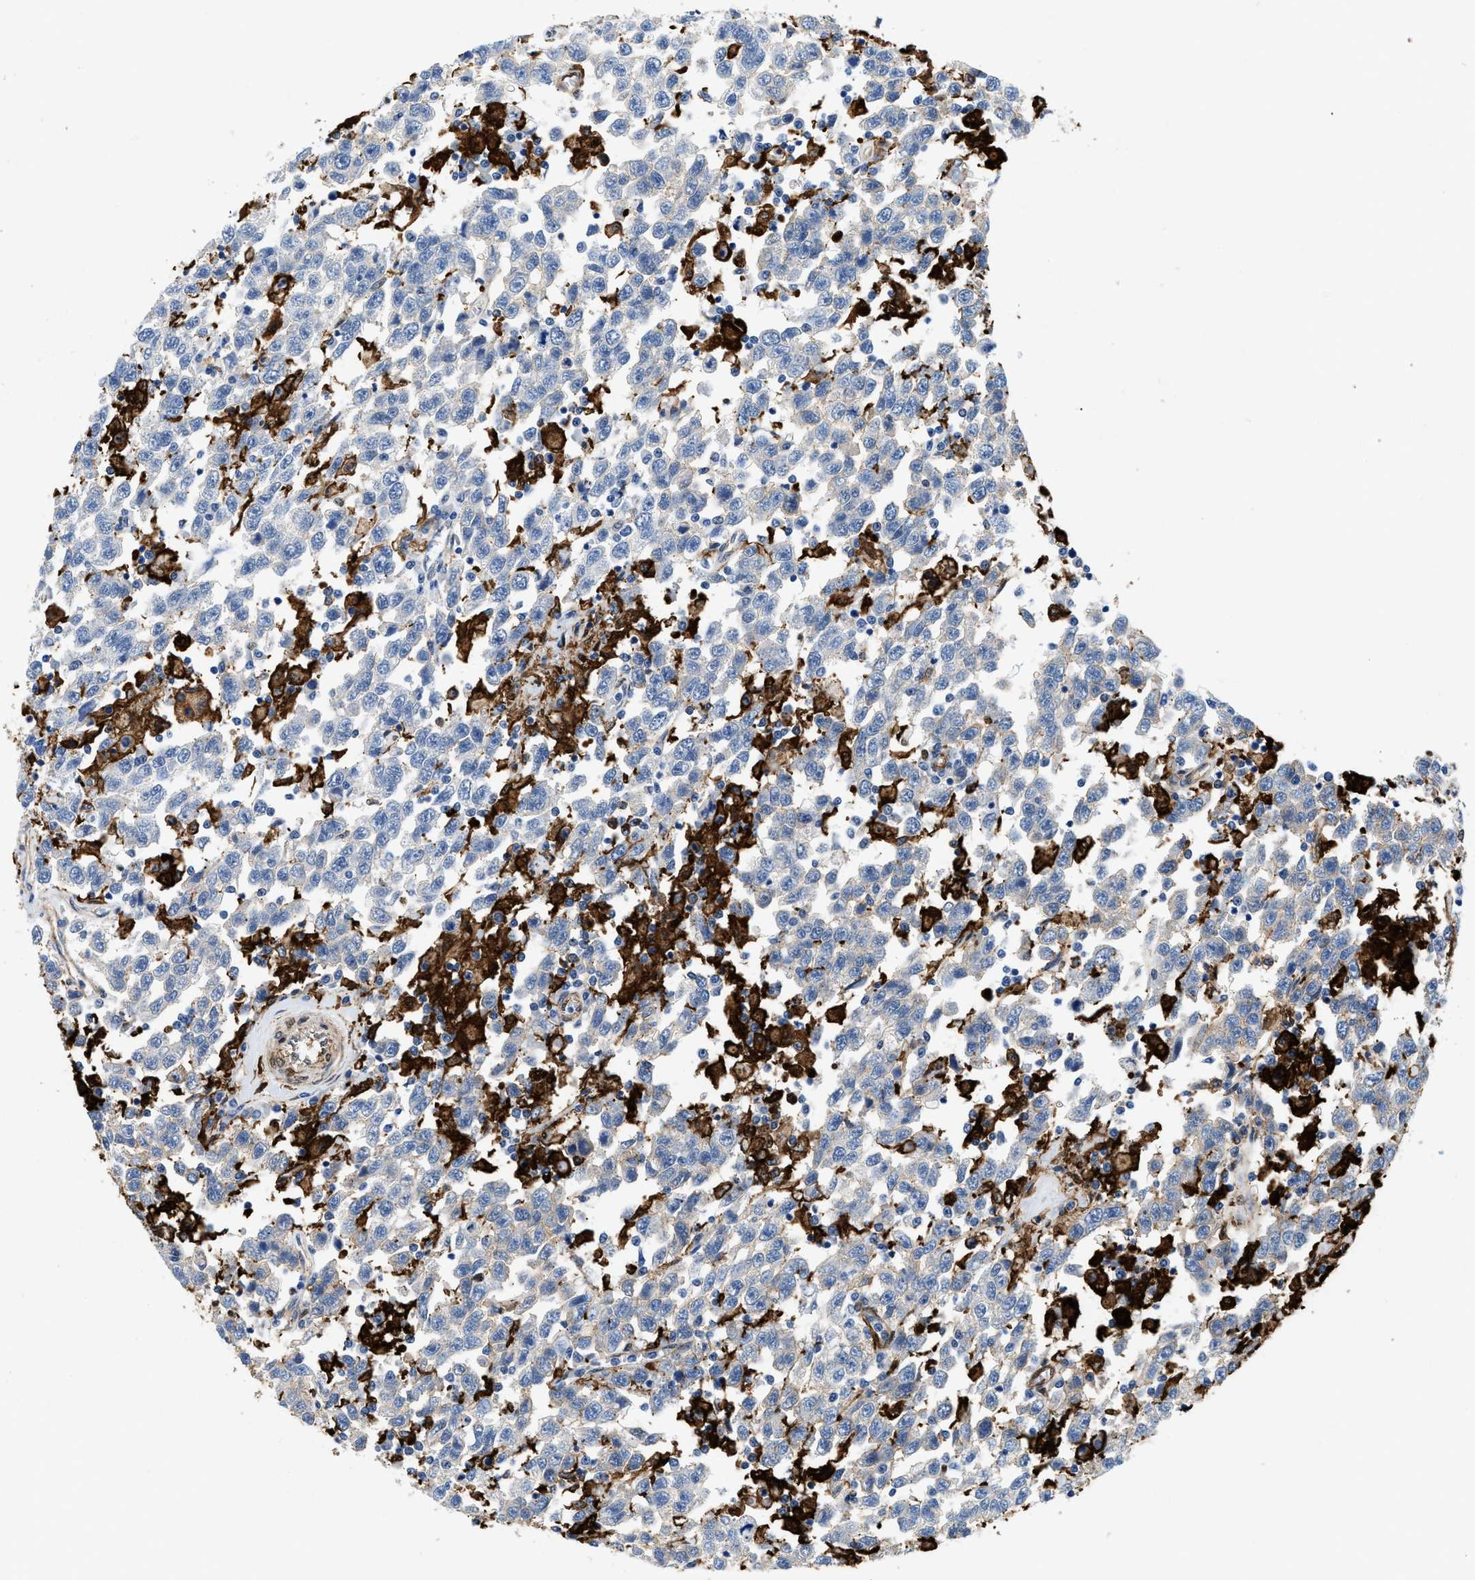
{"staining": {"intensity": "negative", "quantity": "none", "location": "none"}, "tissue": "testis cancer", "cell_type": "Tumor cells", "image_type": "cancer", "snomed": [{"axis": "morphology", "description": "Seminoma, NOS"}, {"axis": "topography", "description": "Testis"}], "caption": "The immunohistochemistry histopathology image has no significant expression in tumor cells of testis seminoma tissue.", "gene": "GSN", "patient": {"sex": "male", "age": 41}}